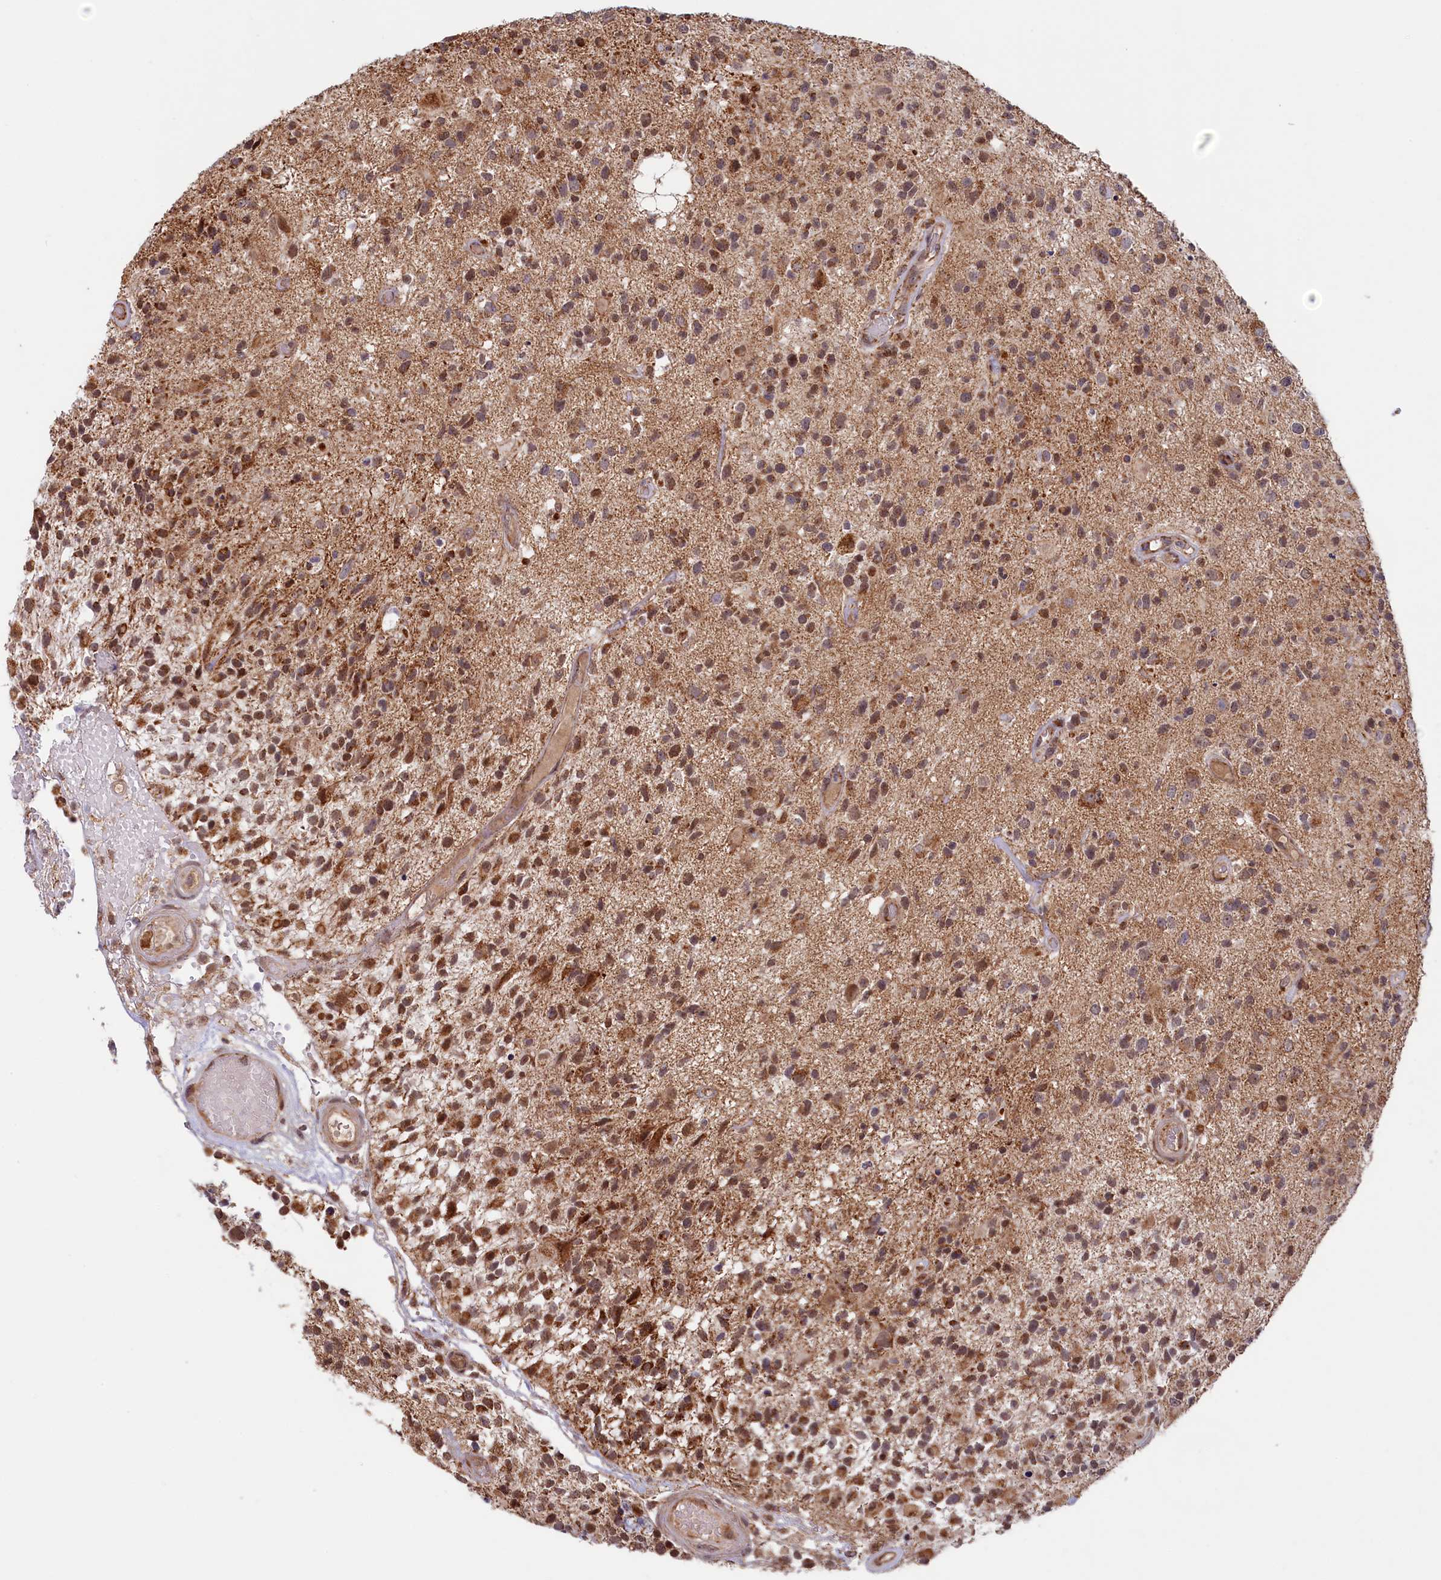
{"staining": {"intensity": "moderate", "quantity": ">75%", "location": "cytoplasmic/membranous"}, "tissue": "glioma", "cell_type": "Tumor cells", "image_type": "cancer", "snomed": [{"axis": "morphology", "description": "Glioma, malignant, High grade"}, {"axis": "morphology", "description": "Glioblastoma, NOS"}, {"axis": "topography", "description": "Brain"}], "caption": "Tumor cells demonstrate medium levels of moderate cytoplasmic/membranous expression in about >75% of cells in glioblastoma.", "gene": "DUS3L", "patient": {"sex": "male", "age": 60}}